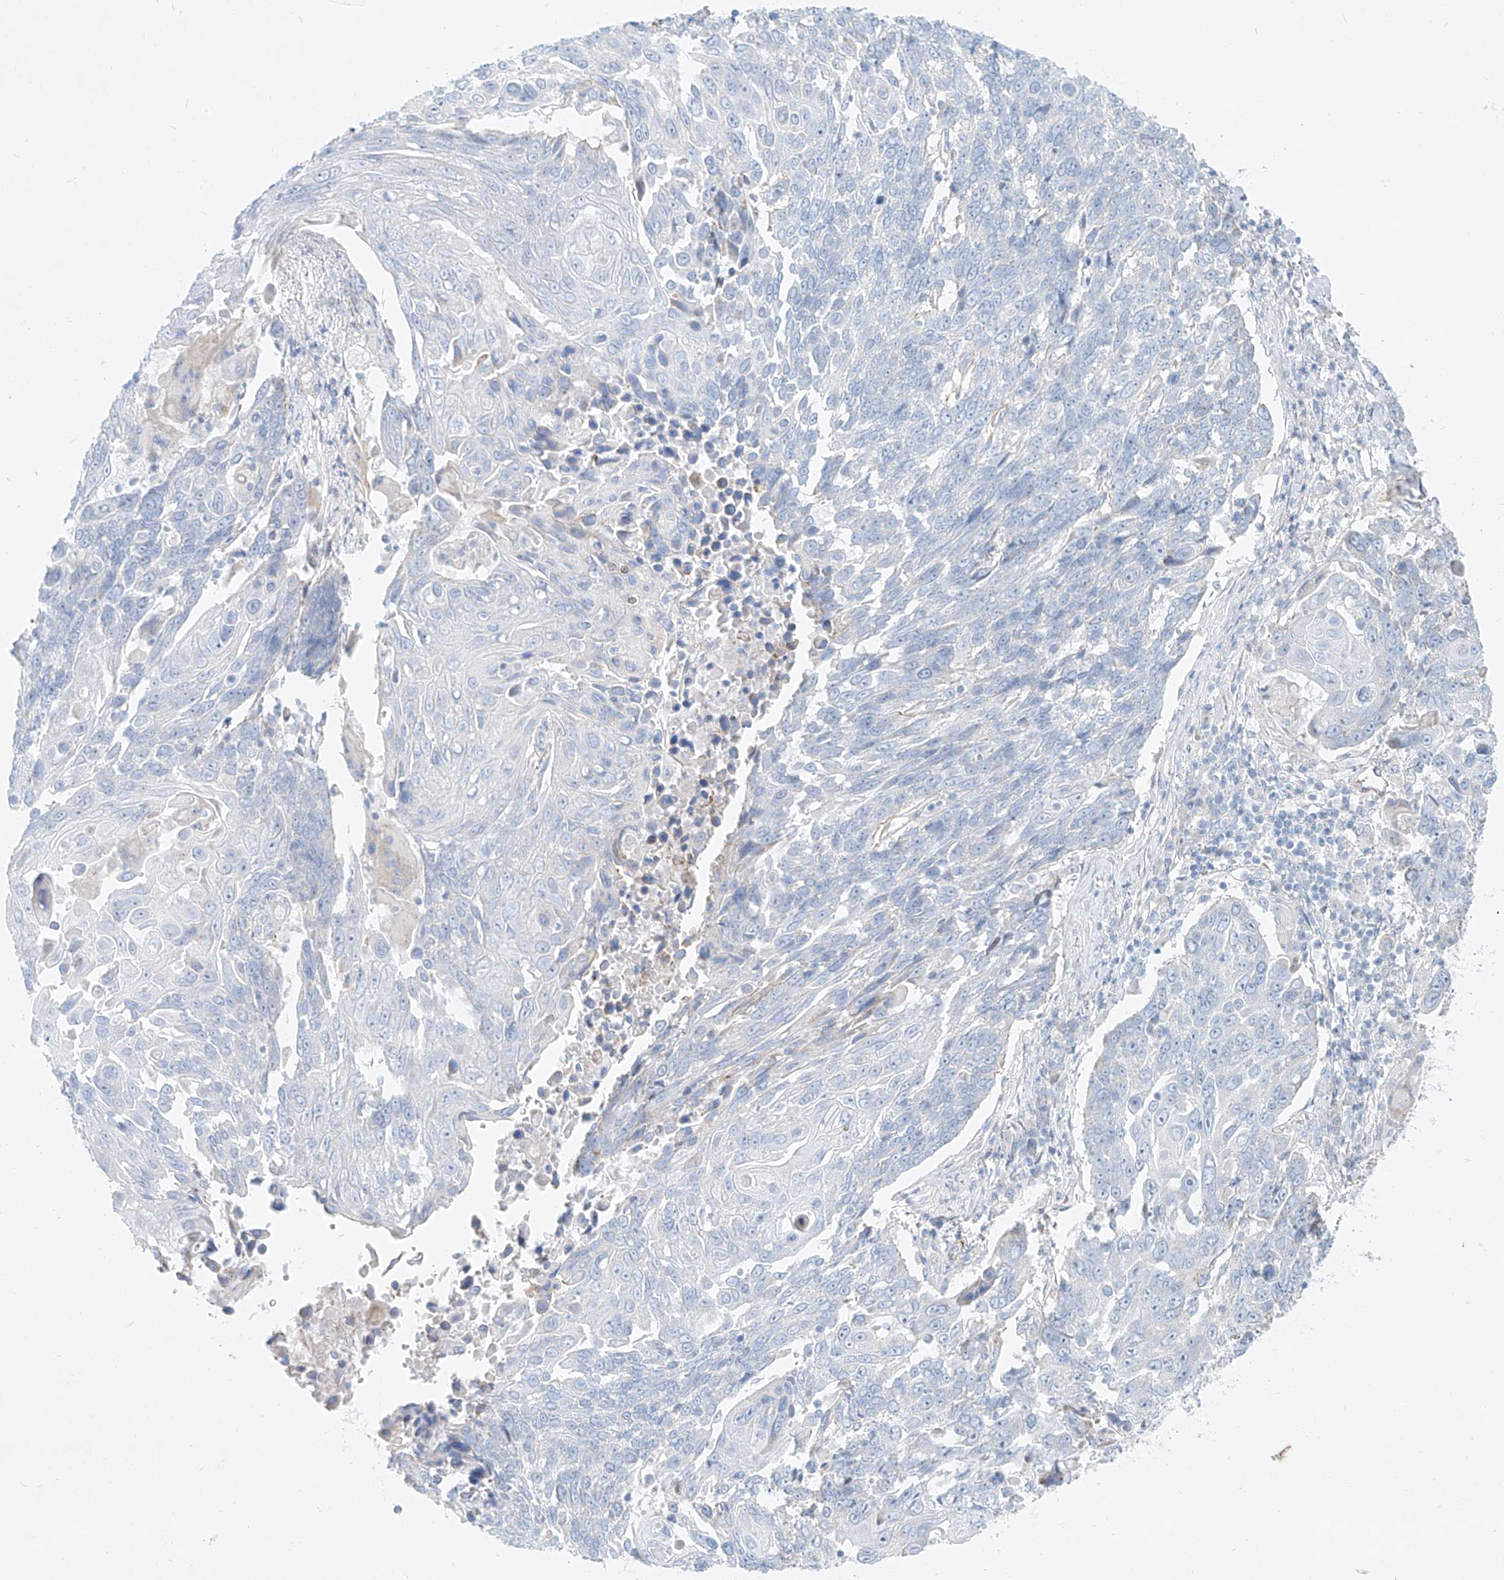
{"staining": {"intensity": "negative", "quantity": "none", "location": "none"}, "tissue": "lung cancer", "cell_type": "Tumor cells", "image_type": "cancer", "snomed": [{"axis": "morphology", "description": "Squamous cell carcinoma, NOS"}, {"axis": "topography", "description": "Lung"}], "caption": "Immunohistochemistry (IHC) histopathology image of lung cancer stained for a protein (brown), which displays no staining in tumor cells.", "gene": "AJM1", "patient": {"sex": "male", "age": 66}}